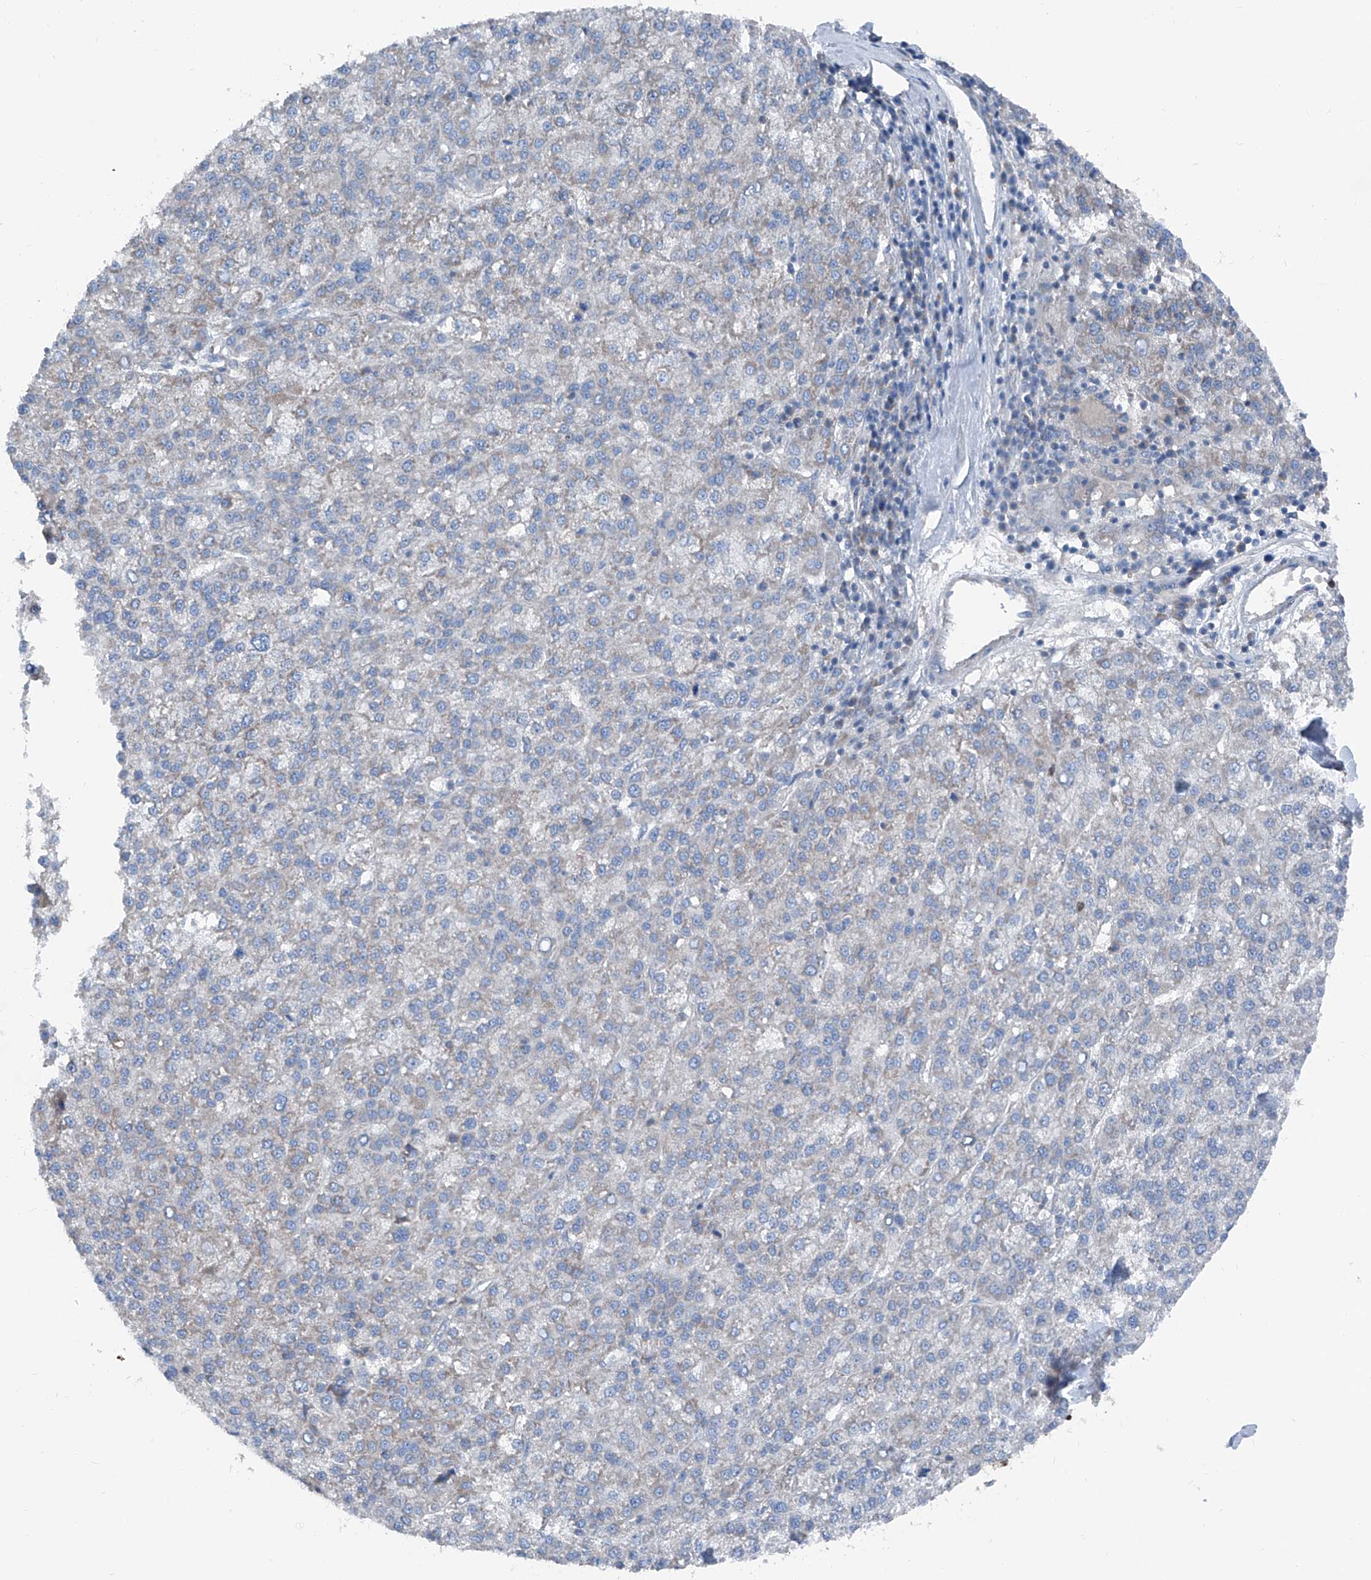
{"staining": {"intensity": "negative", "quantity": "none", "location": "none"}, "tissue": "liver cancer", "cell_type": "Tumor cells", "image_type": "cancer", "snomed": [{"axis": "morphology", "description": "Carcinoma, Hepatocellular, NOS"}, {"axis": "topography", "description": "Liver"}], "caption": "High power microscopy micrograph of an immunohistochemistry photomicrograph of hepatocellular carcinoma (liver), revealing no significant staining in tumor cells.", "gene": "GPAT3", "patient": {"sex": "female", "age": 58}}